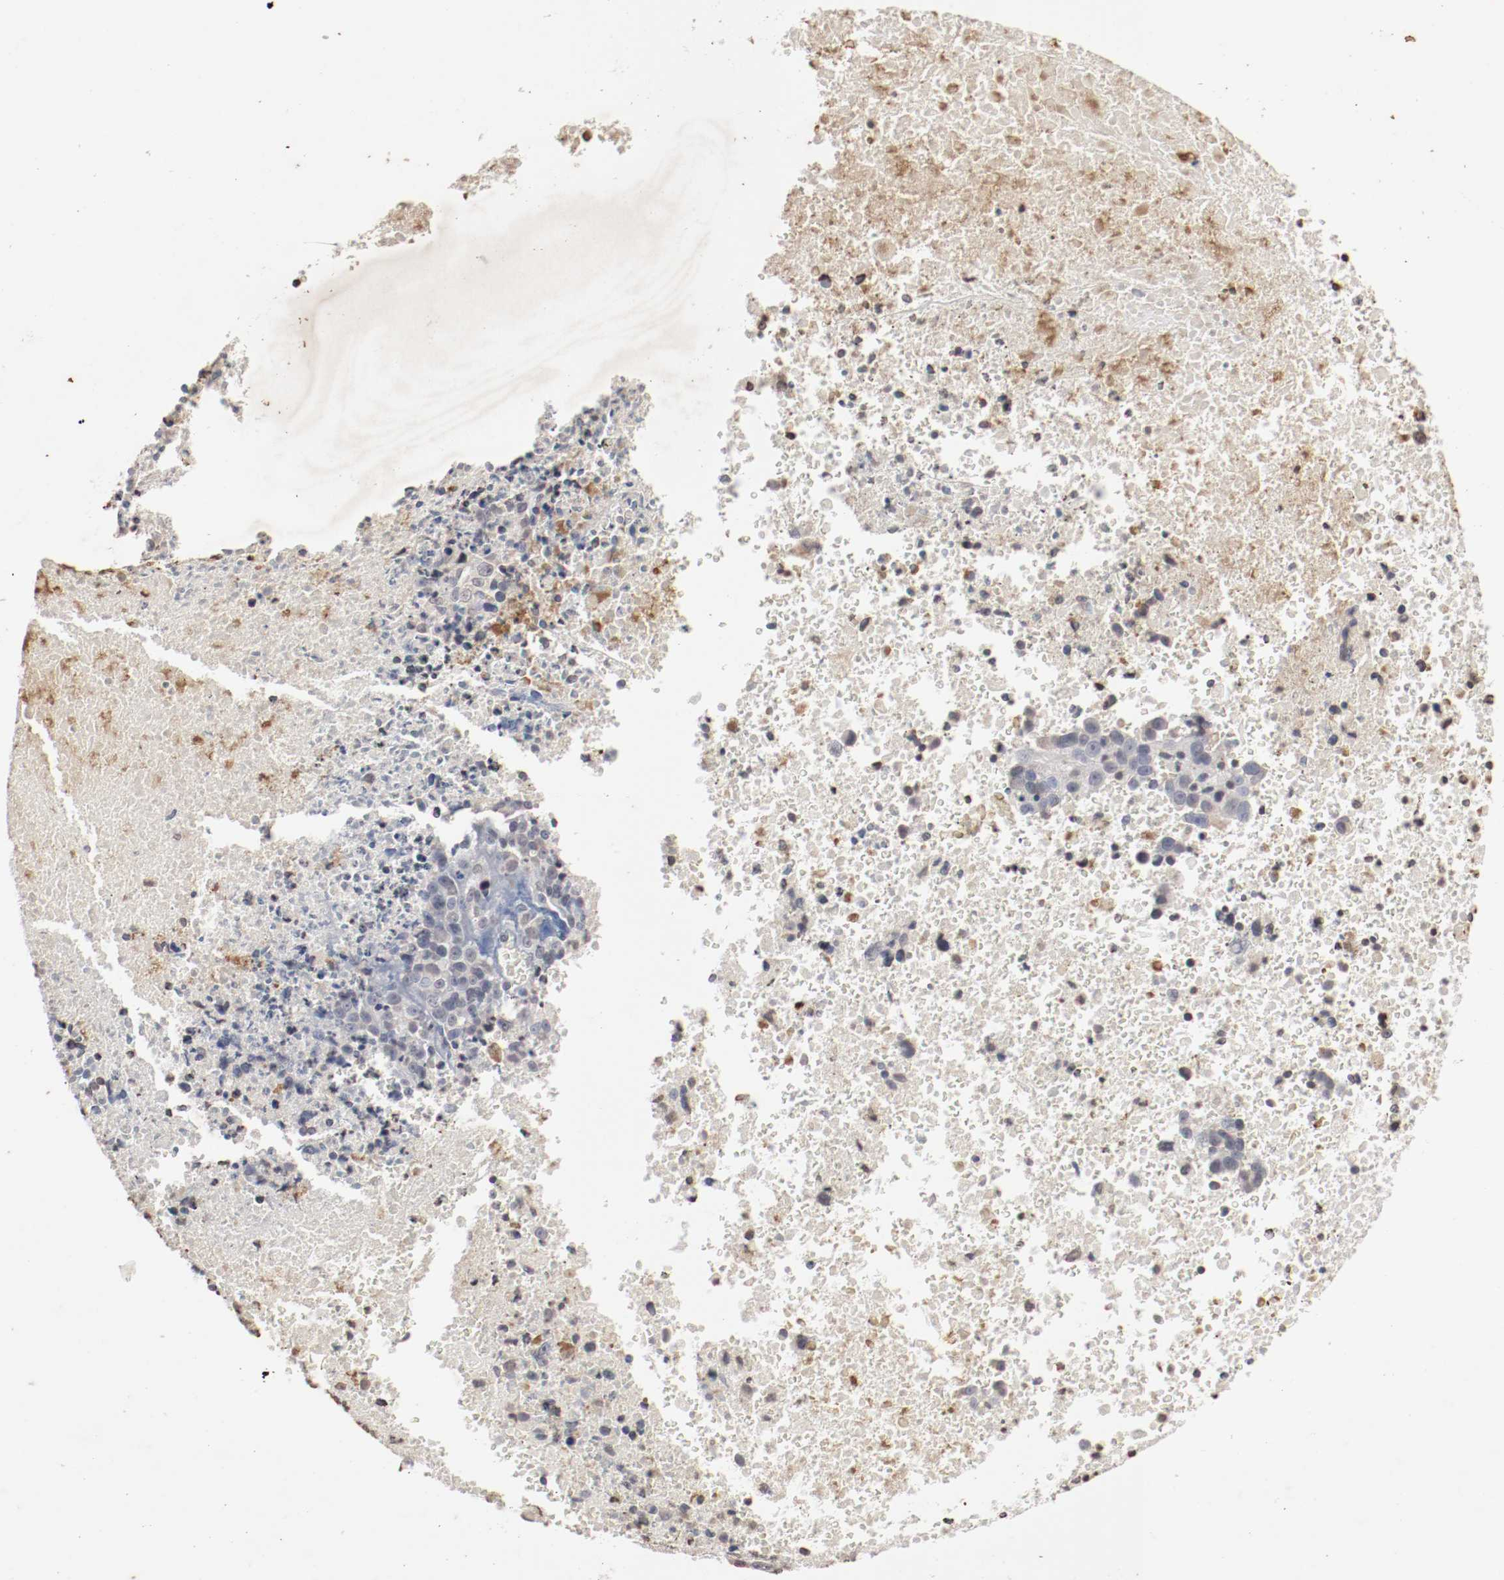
{"staining": {"intensity": "negative", "quantity": "none", "location": "none"}, "tissue": "melanoma", "cell_type": "Tumor cells", "image_type": "cancer", "snomed": [{"axis": "morphology", "description": "Malignant melanoma, Metastatic site"}, {"axis": "topography", "description": "Cerebral cortex"}], "caption": "Protein analysis of melanoma exhibits no significant expression in tumor cells.", "gene": "WASL", "patient": {"sex": "female", "age": 52}}